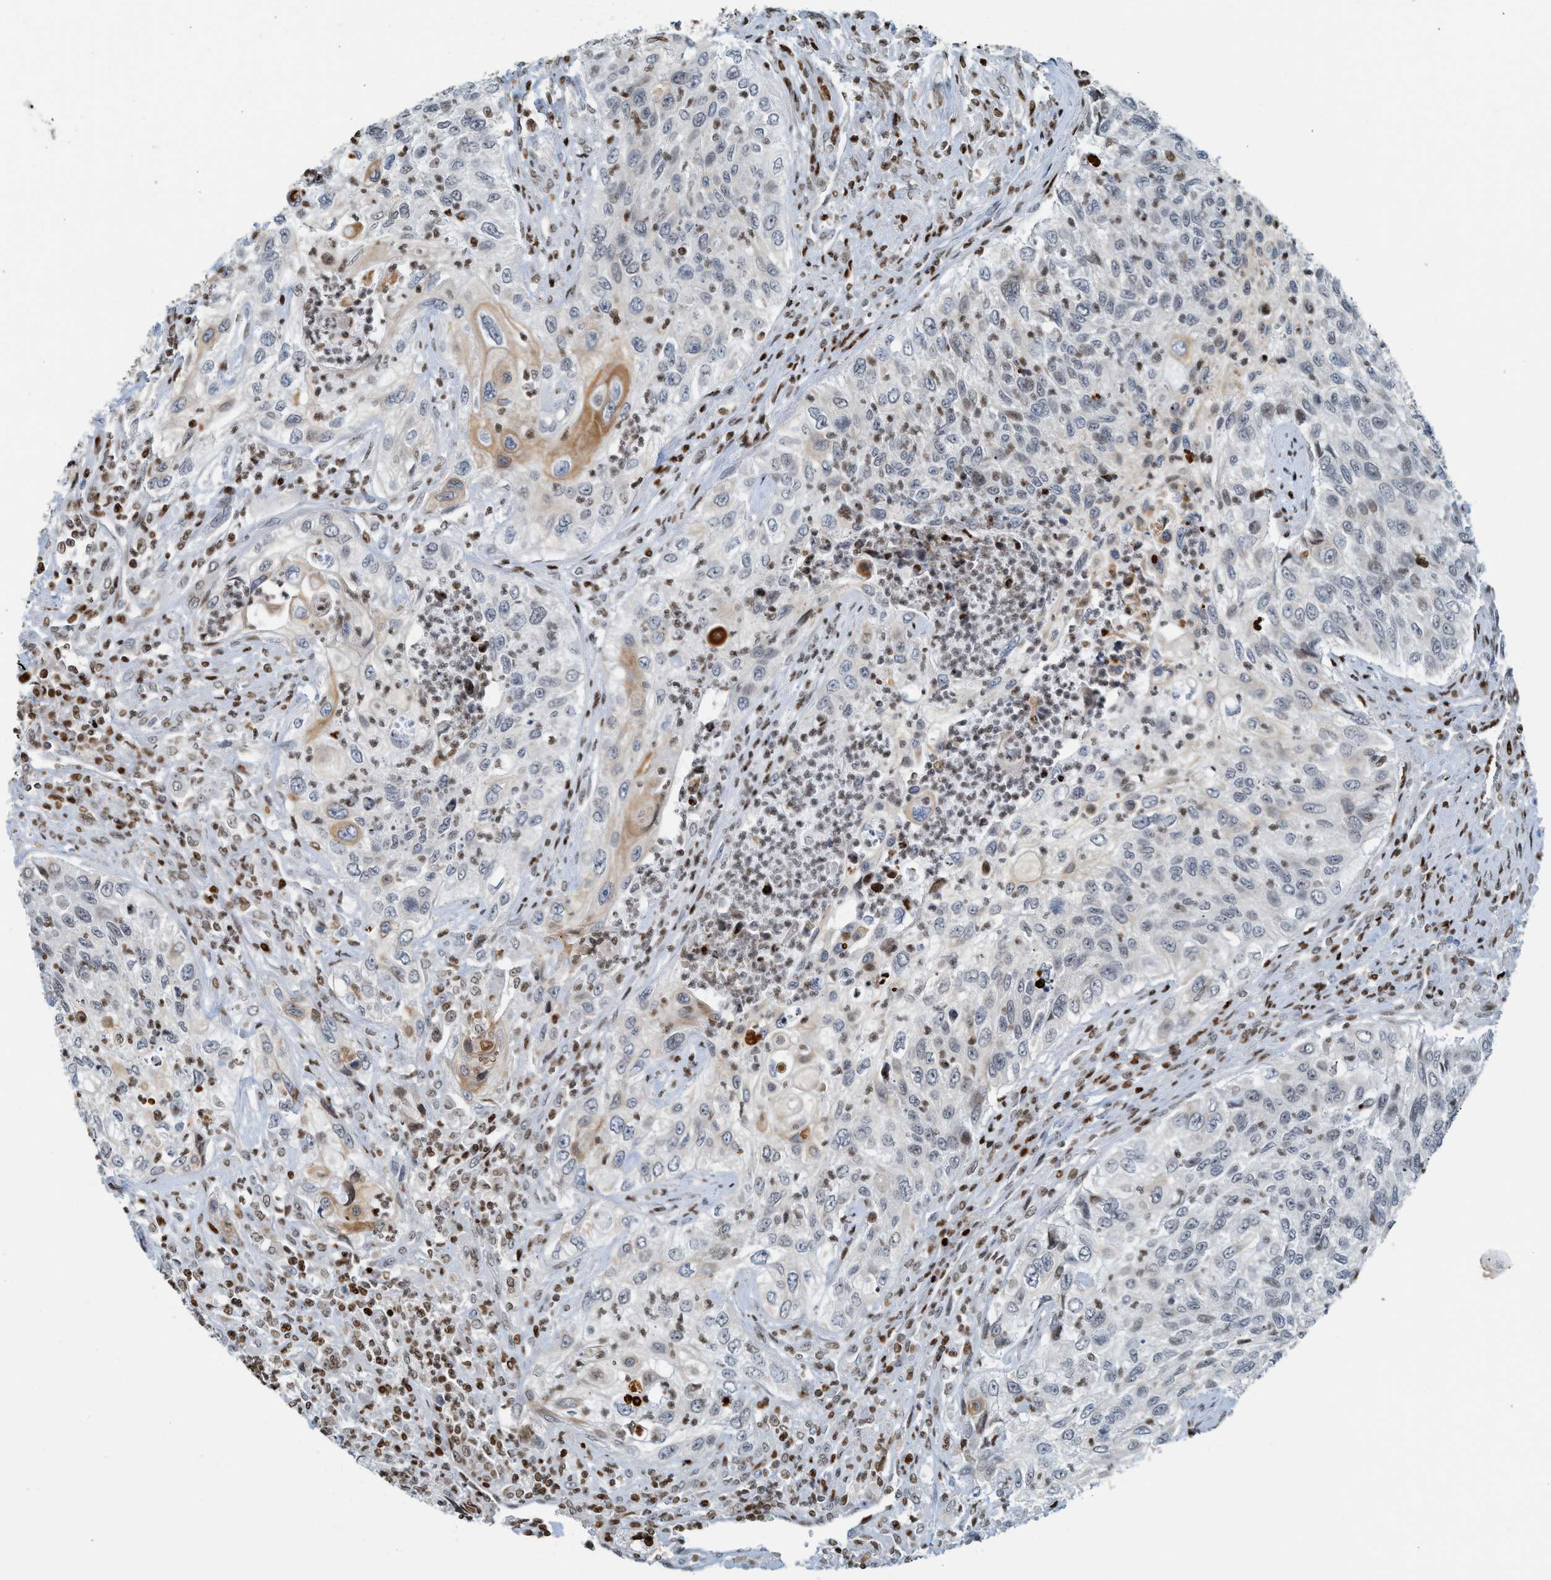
{"staining": {"intensity": "moderate", "quantity": "<25%", "location": "cytoplasmic/membranous"}, "tissue": "urothelial cancer", "cell_type": "Tumor cells", "image_type": "cancer", "snomed": [{"axis": "morphology", "description": "Urothelial carcinoma, High grade"}, {"axis": "topography", "description": "Urinary bladder"}], "caption": "Human high-grade urothelial carcinoma stained with a brown dye exhibits moderate cytoplasmic/membranous positive staining in about <25% of tumor cells.", "gene": "SH3D19", "patient": {"sex": "female", "age": 60}}